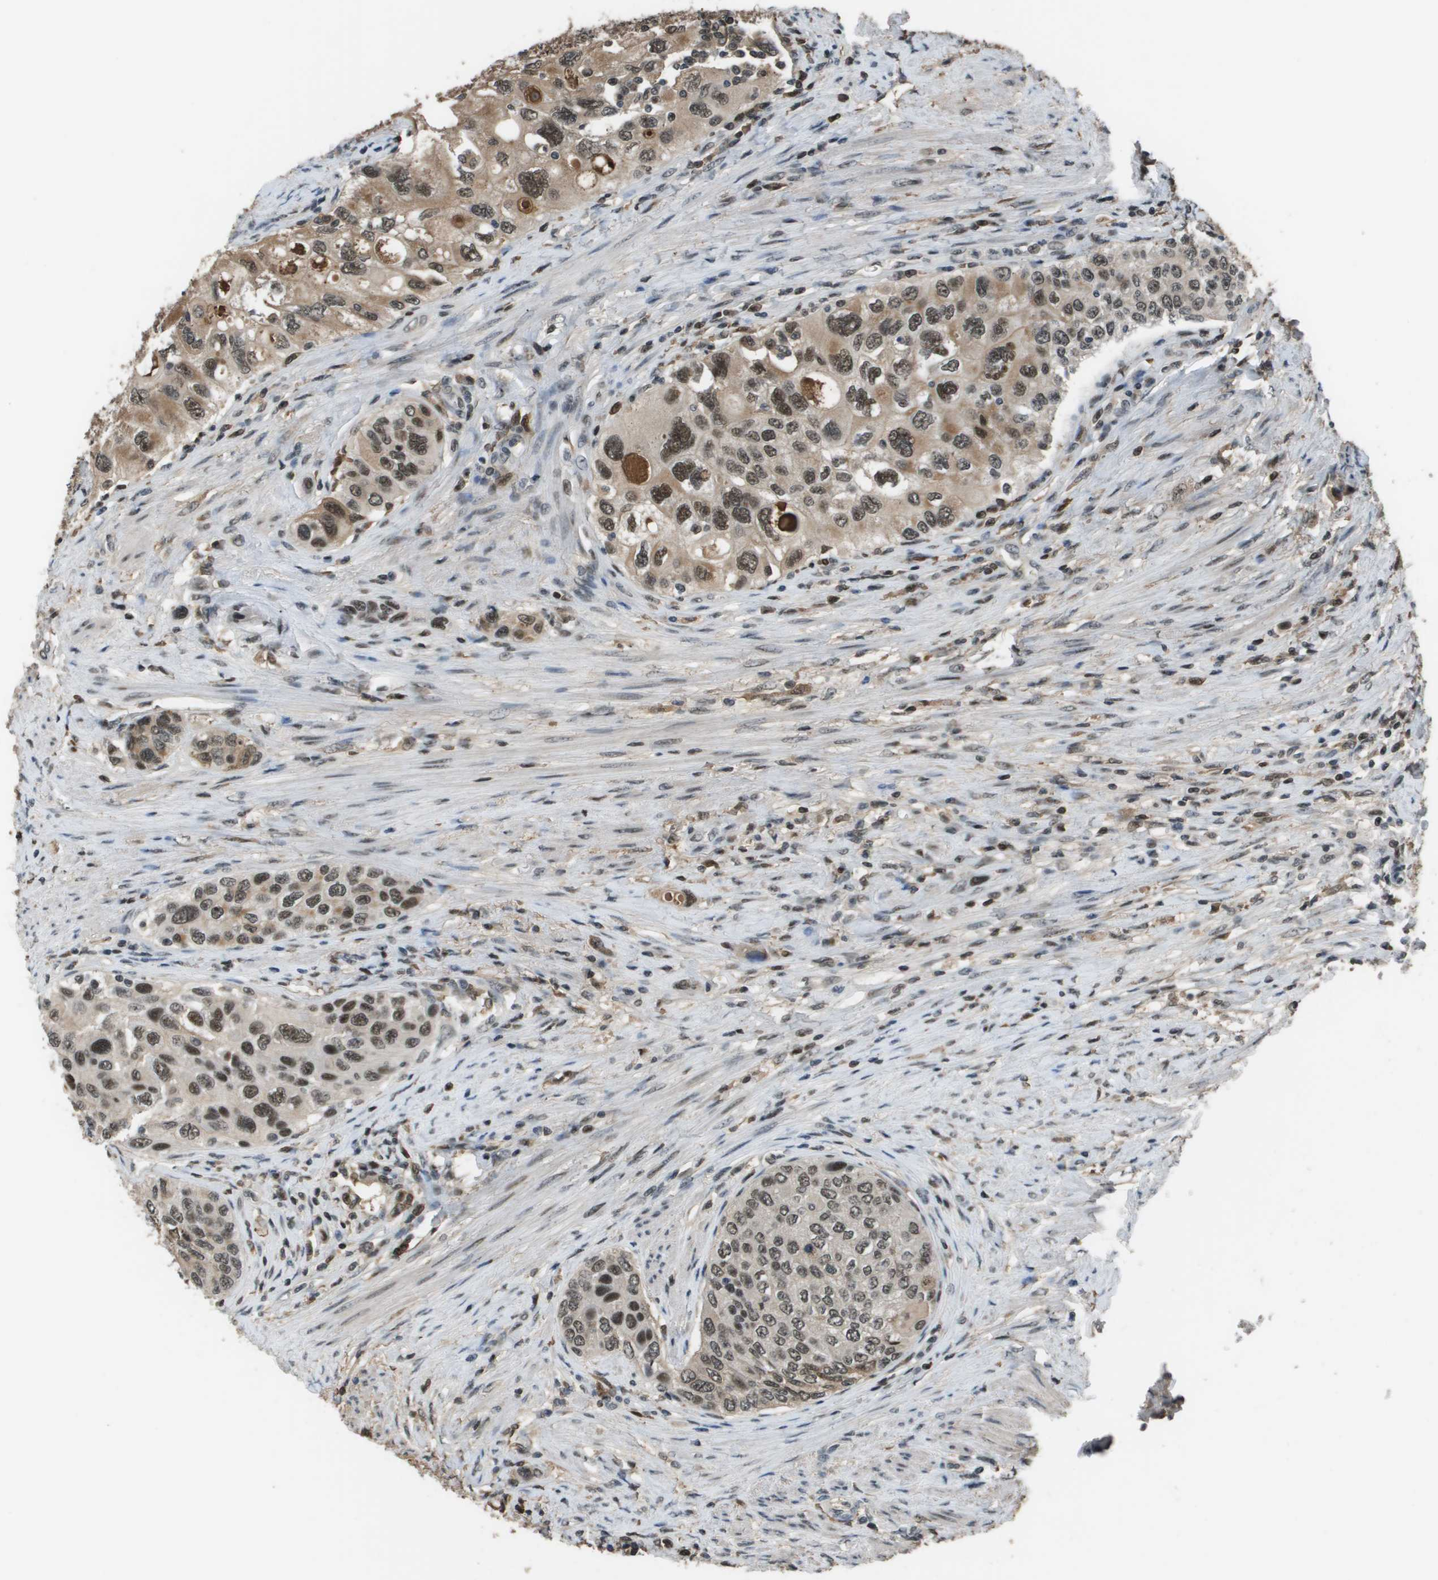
{"staining": {"intensity": "moderate", "quantity": ">75%", "location": "nuclear"}, "tissue": "urothelial cancer", "cell_type": "Tumor cells", "image_type": "cancer", "snomed": [{"axis": "morphology", "description": "Urothelial carcinoma, High grade"}, {"axis": "topography", "description": "Urinary bladder"}], "caption": "Tumor cells demonstrate moderate nuclear expression in approximately >75% of cells in urothelial carcinoma (high-grade).", "gene": "THRAP3", "patient": {"sex": "female", "age": 56}}